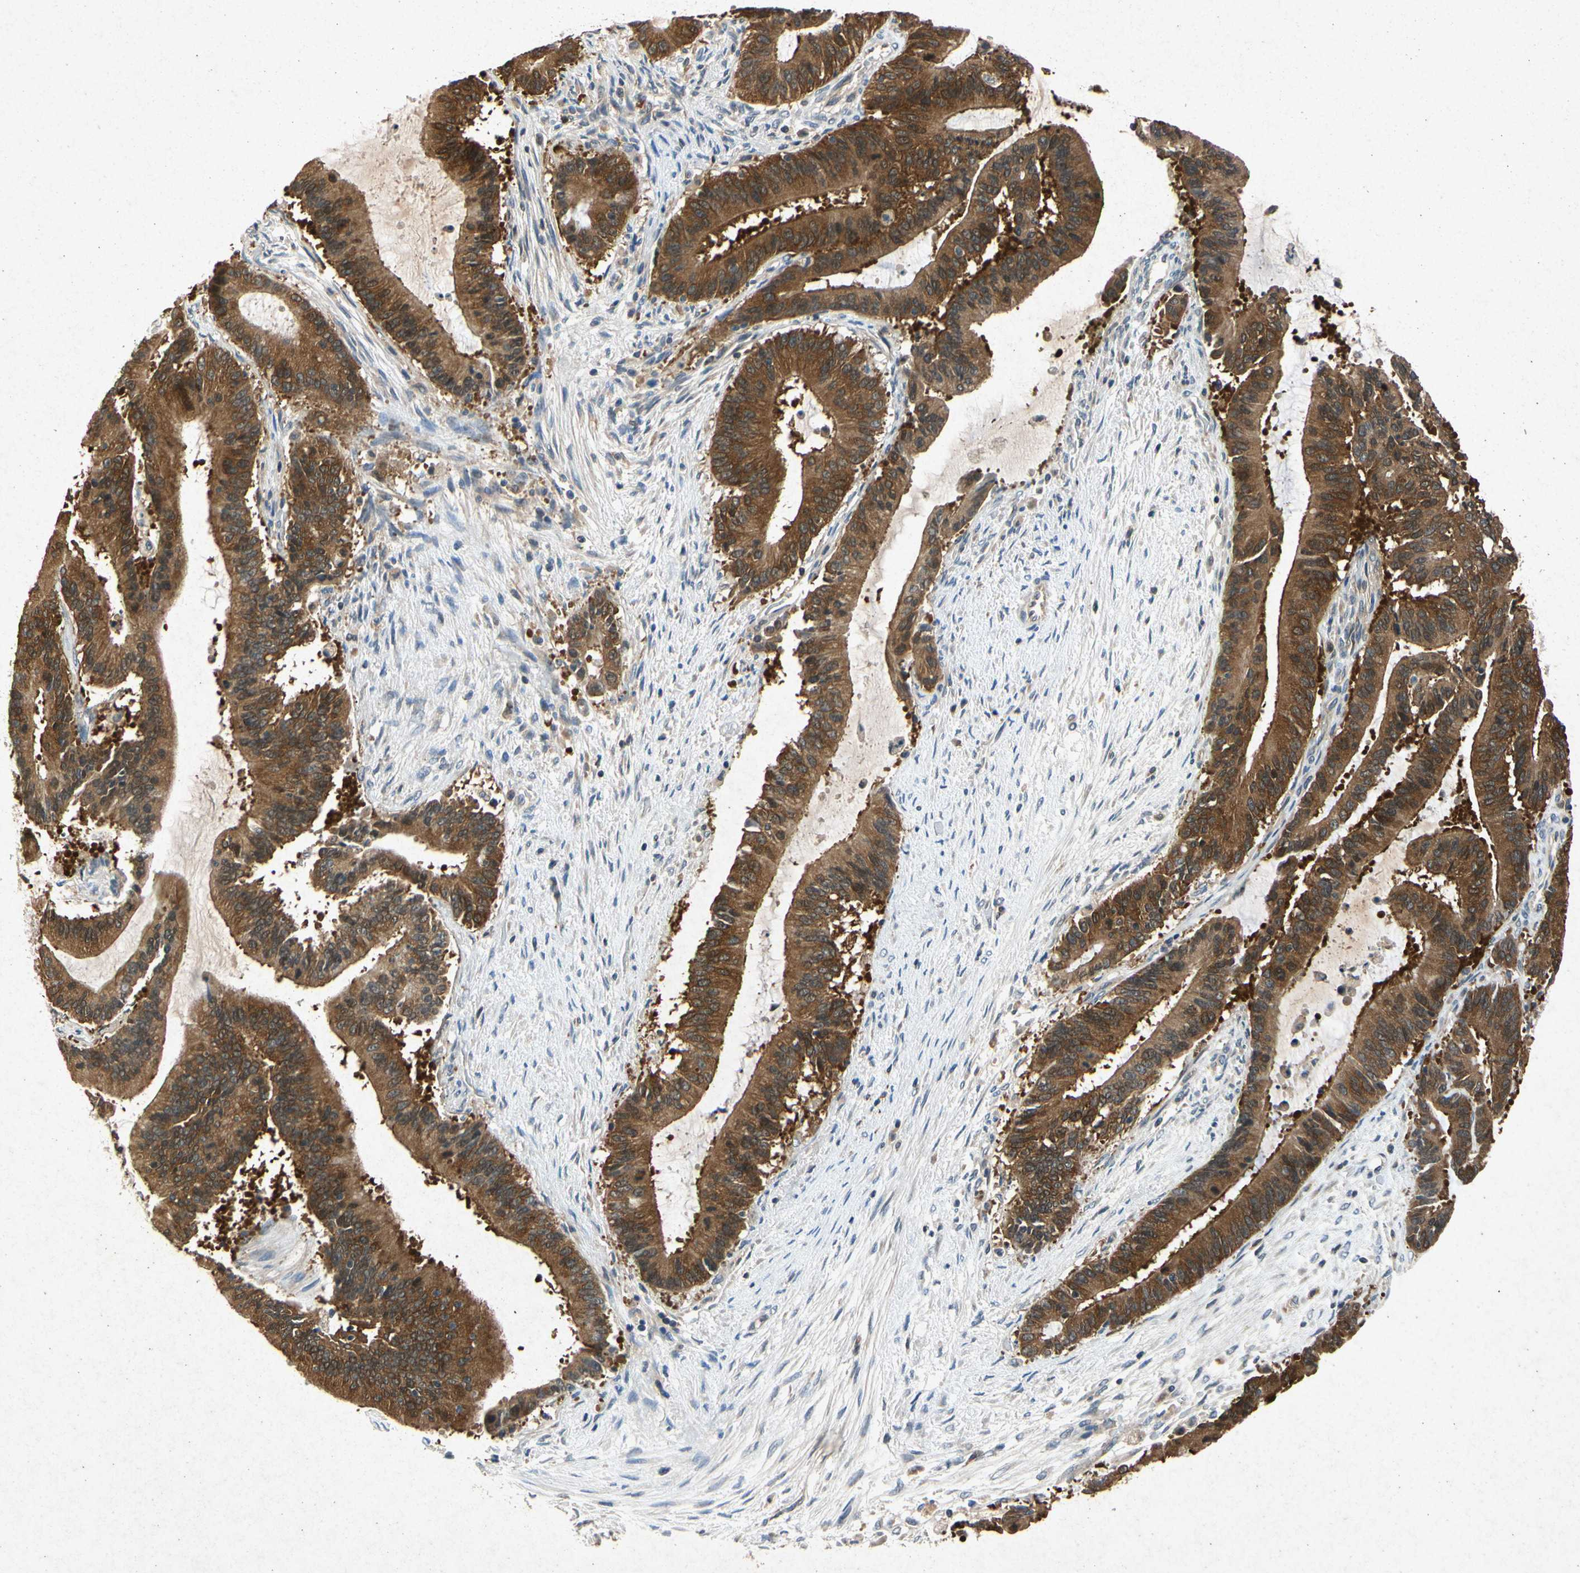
{"staining": {"intensity": "strong", "quantity": ">75%", "location": "cytoplasmic/membranous"}, "tissue": "liver cancer", "cell_type": "Tumor cells", "image_type": "cancer", "snomed": [{"axis": "morphology", "description": "Cholangiocarcinoma"}, {"axis": "topography", "description": "Liver"}], "caption": "A high amount of strong cytoplasmic/membranous expression is appreciated in approximately >75% of tumor cells in cholangiocarcinoma (liver) tissue. Using DAB (brown) and hematoxylin (blue) stains, captured at high magnification using brightfield microscopy.", "gene": "RPS6KA1", "patient": {"sex": "female", "age": 73}}